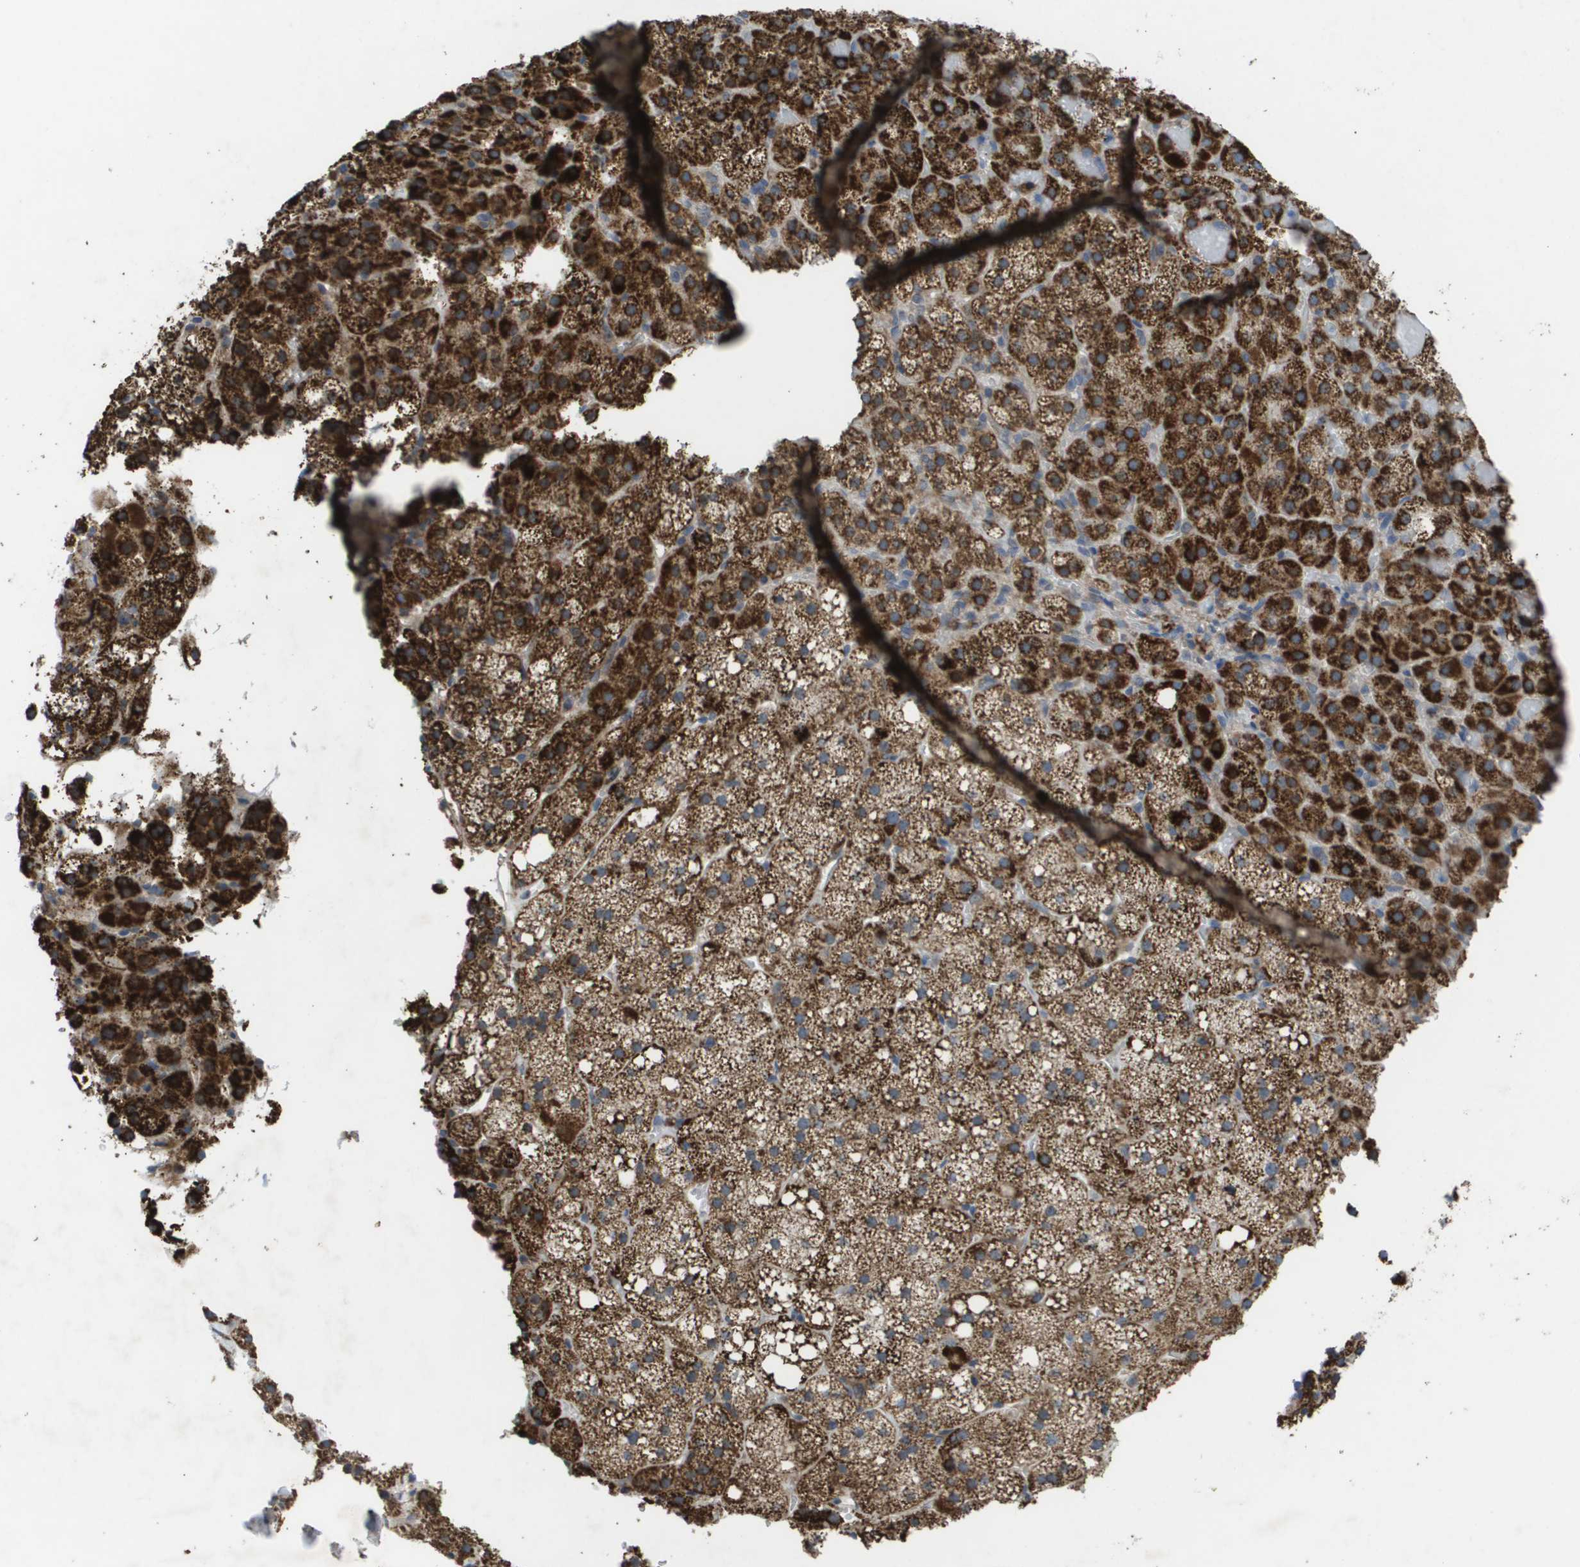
{"staining": {"intensity": "strong", "quantity": ">75%", "location": "cytoplasmic/membranous"}, "tissue": "adrenal gland", "cell_type": "Glandular cells", "image_type": "normal", "snomed": [{"axis": "morphology", "description": "Normal tissue, NOS"}, {"axis": "topography", "description": "Adrenal gland"}], "caption": "Strong cytoplasmic/membranous protein expression is identified in approximately >75% of glandular cells in adrenal gland.", "gene": "CLCN2", "patient": {"sex": "female", "age": 59}}